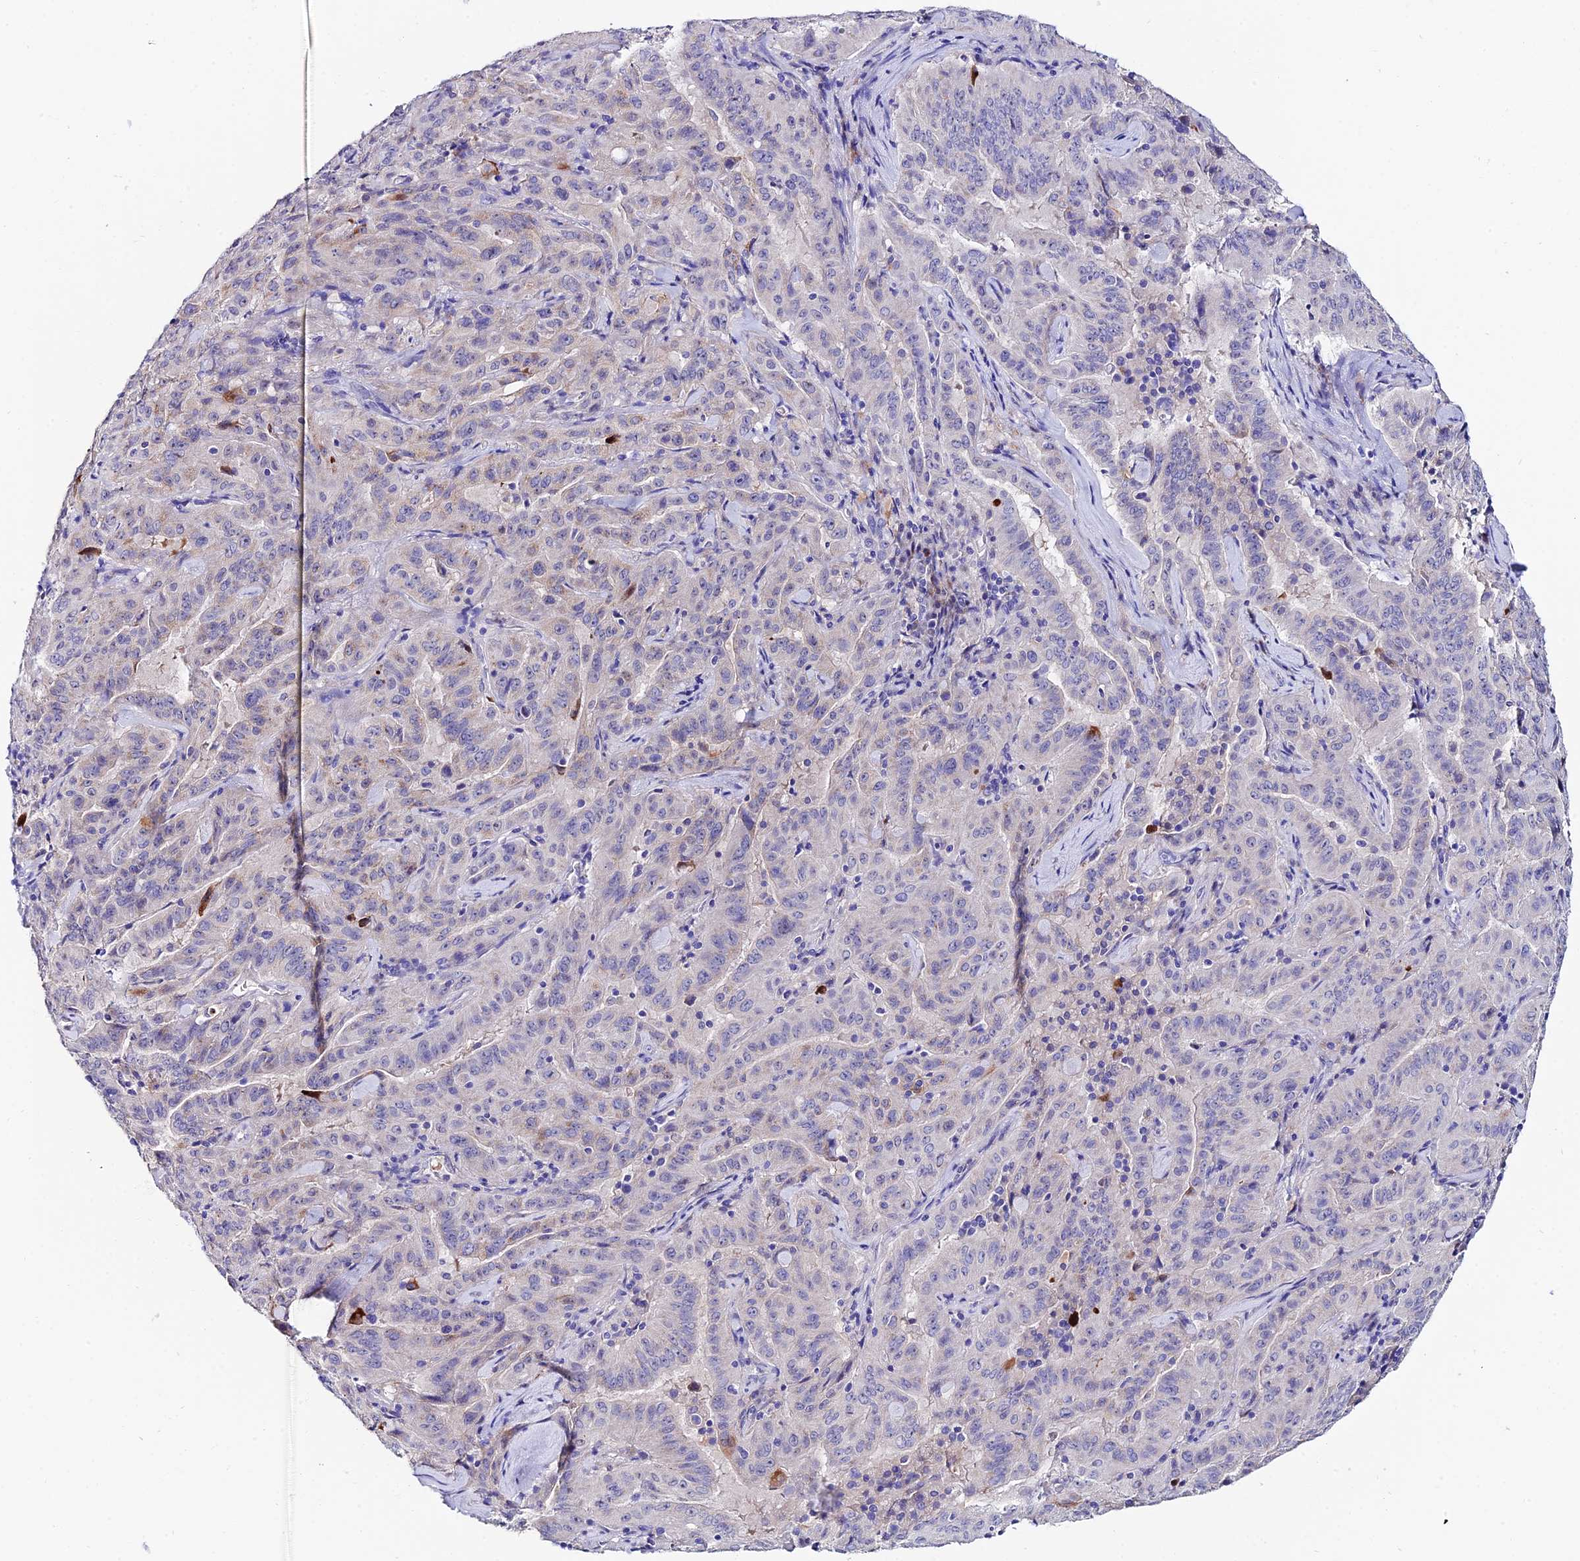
{"staining": {"intensity": "weak", "quantity": "<25%", "location": "cytoplasmic/membranous"}, "tissue": "pancreatic cancer", "cell_type": "Tumor cells", "image_type": "cancer", "snomed": [{"axis": "morphology", "description": "Adenocarcinoma, NOS"}, {"axis": "topography", "description": "Pancreas"}], "caption": "Human adenocarcinoma (pancreatic) stained for a protein using immunohistochemistry displays no staining in tumor cells.", "gene": "CEP41", "patient": {"sex": "male", "age": 63}}